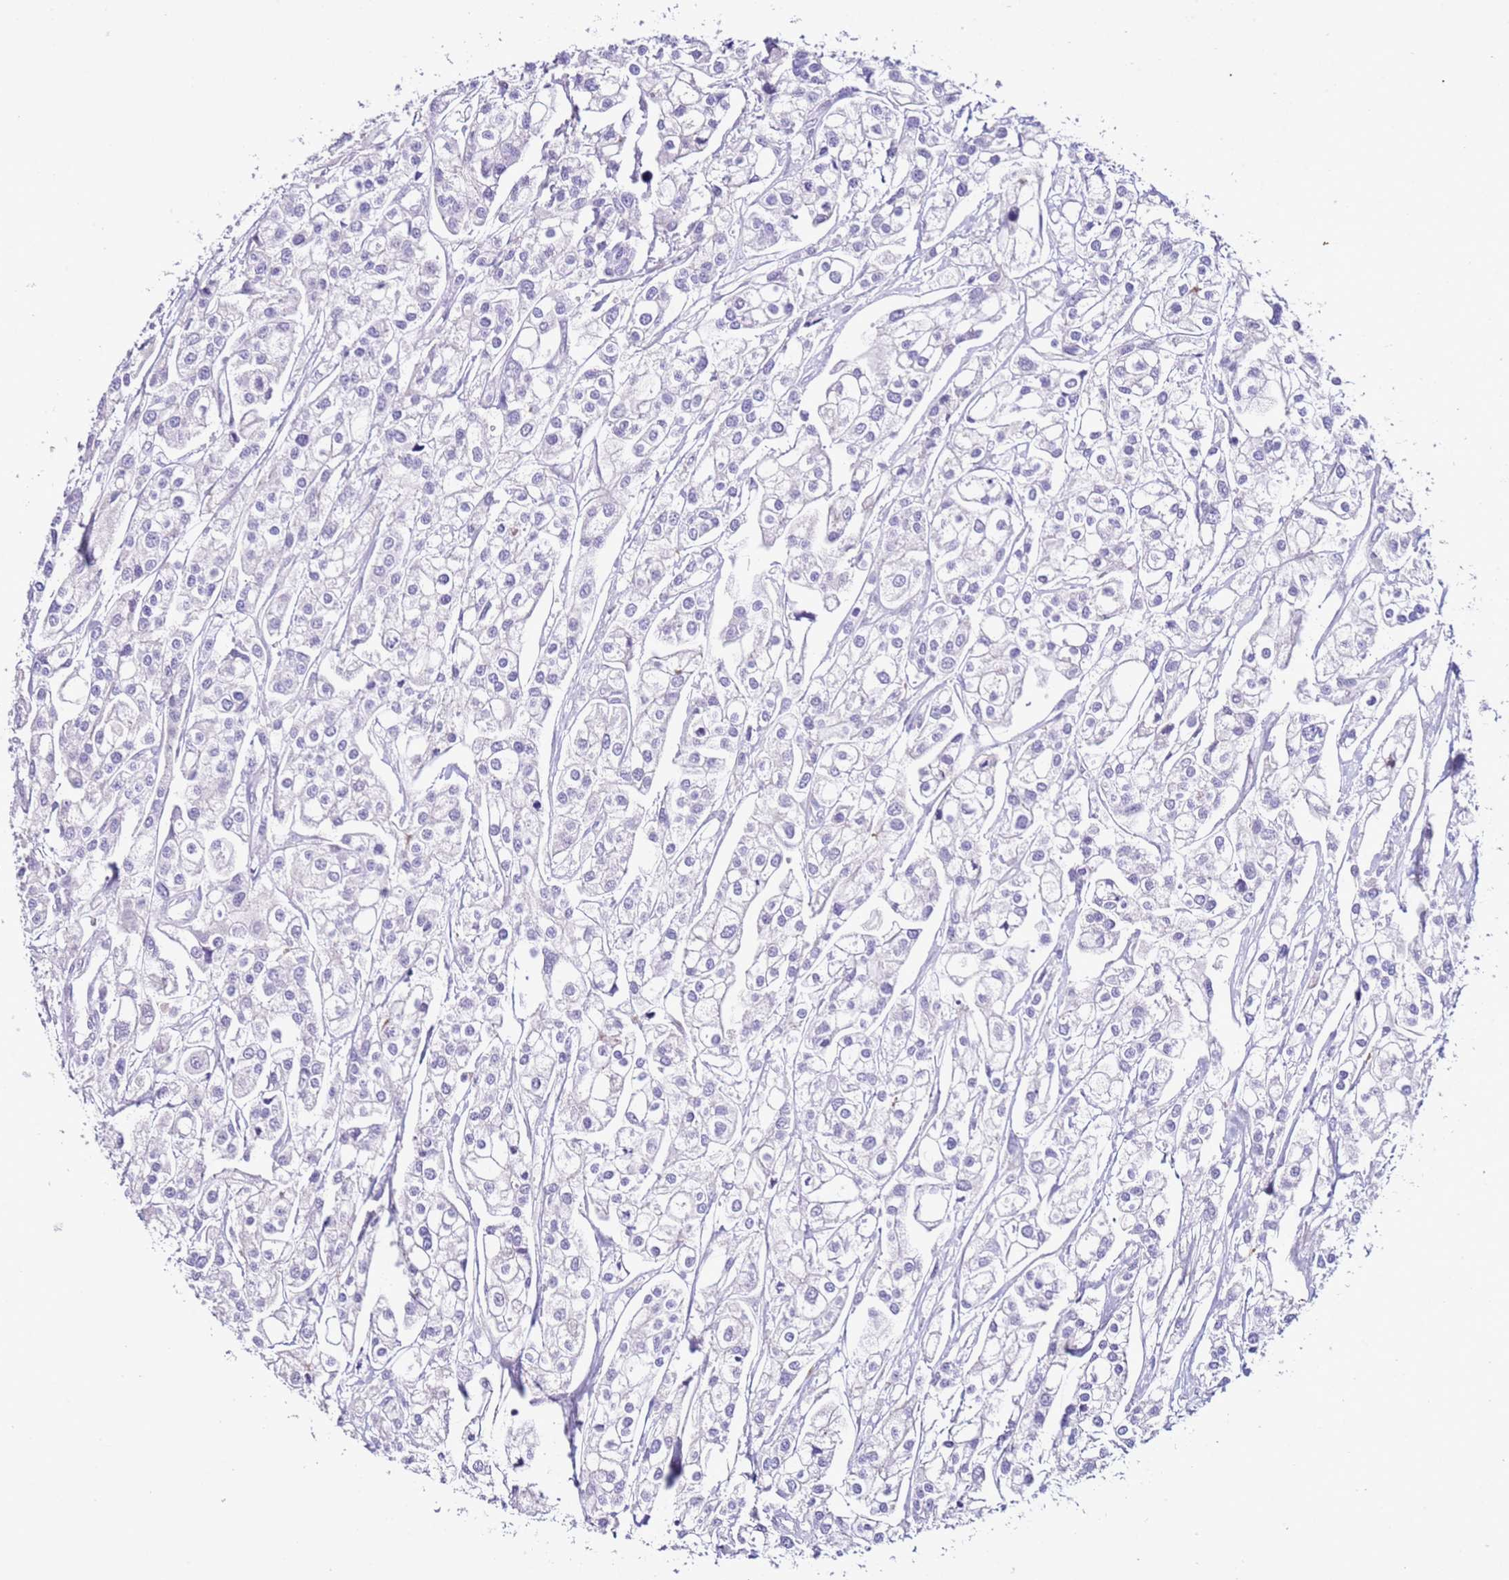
{"staining": {"intensity": "negative", "quantity": "none", "location": "none"}, "tissue": "urothelial cancer", "cell_type": "Tumor cells", "image_type": "cancer", "snomed": [{"axis": "morphology", "description": "Urothelial carcinoma, High grade"}, {"axis": "topography", "description": "Urinary bladder"}], "caption": "High power microscopy image of an immunohistochemistry micrograph of urothelial cancer, revealing no significant staining in tumor cells. (DAB (3,3'-diaminobenzidine) immunohistochemistry, high magnification).", "gene": "HGD", "patient": {"sex": "male", "age": 67}}